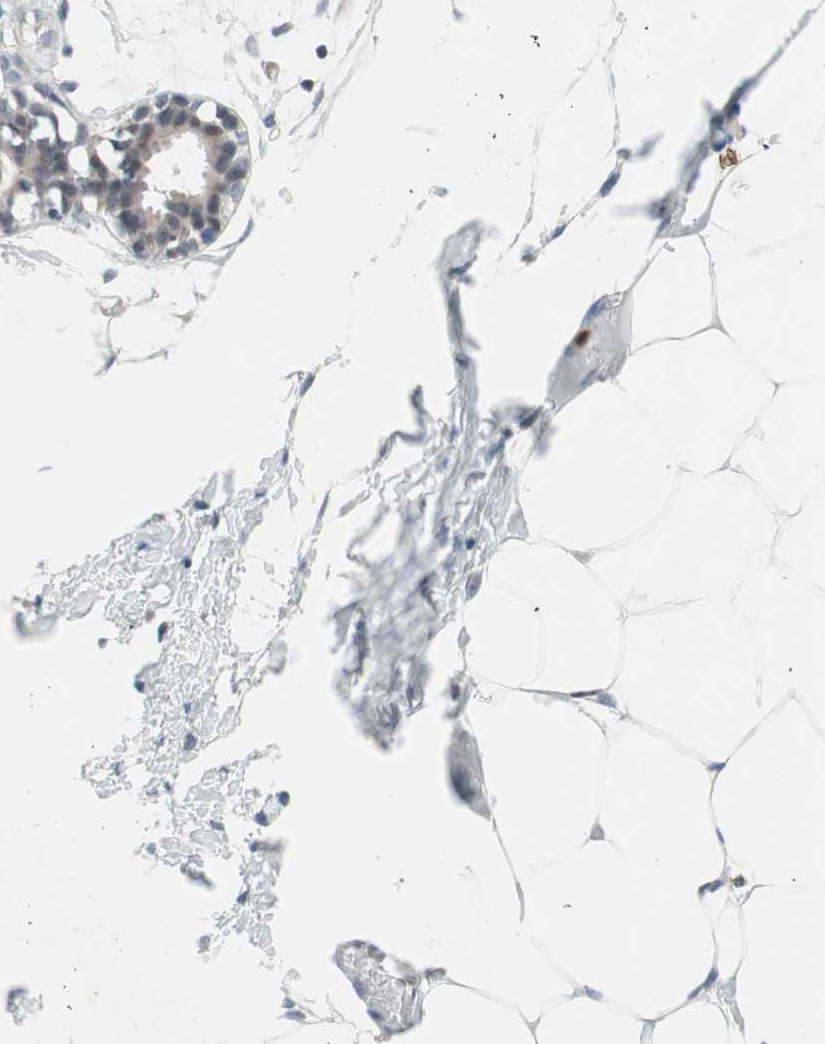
{"staining": {"intensity": "negative", "quantity": "none", "location": "none"}, "tissue": "adipose tissue", "cell_type": "Adipocytes", "image_type": "normal", "snomed": [{"axis": "morphology", "description": "Normal tissue, NOS"}, {"axis": "topography", "description": "Breast"}, {"axis": "topography", "description": "Adipose tissue"}], "caption": "The immunohistochemistry (IHC) image has no significant expression in adipocytes of adipose tissue.", "gene": "PDZK1", "patient": {"sex": "female", "age": 25}}